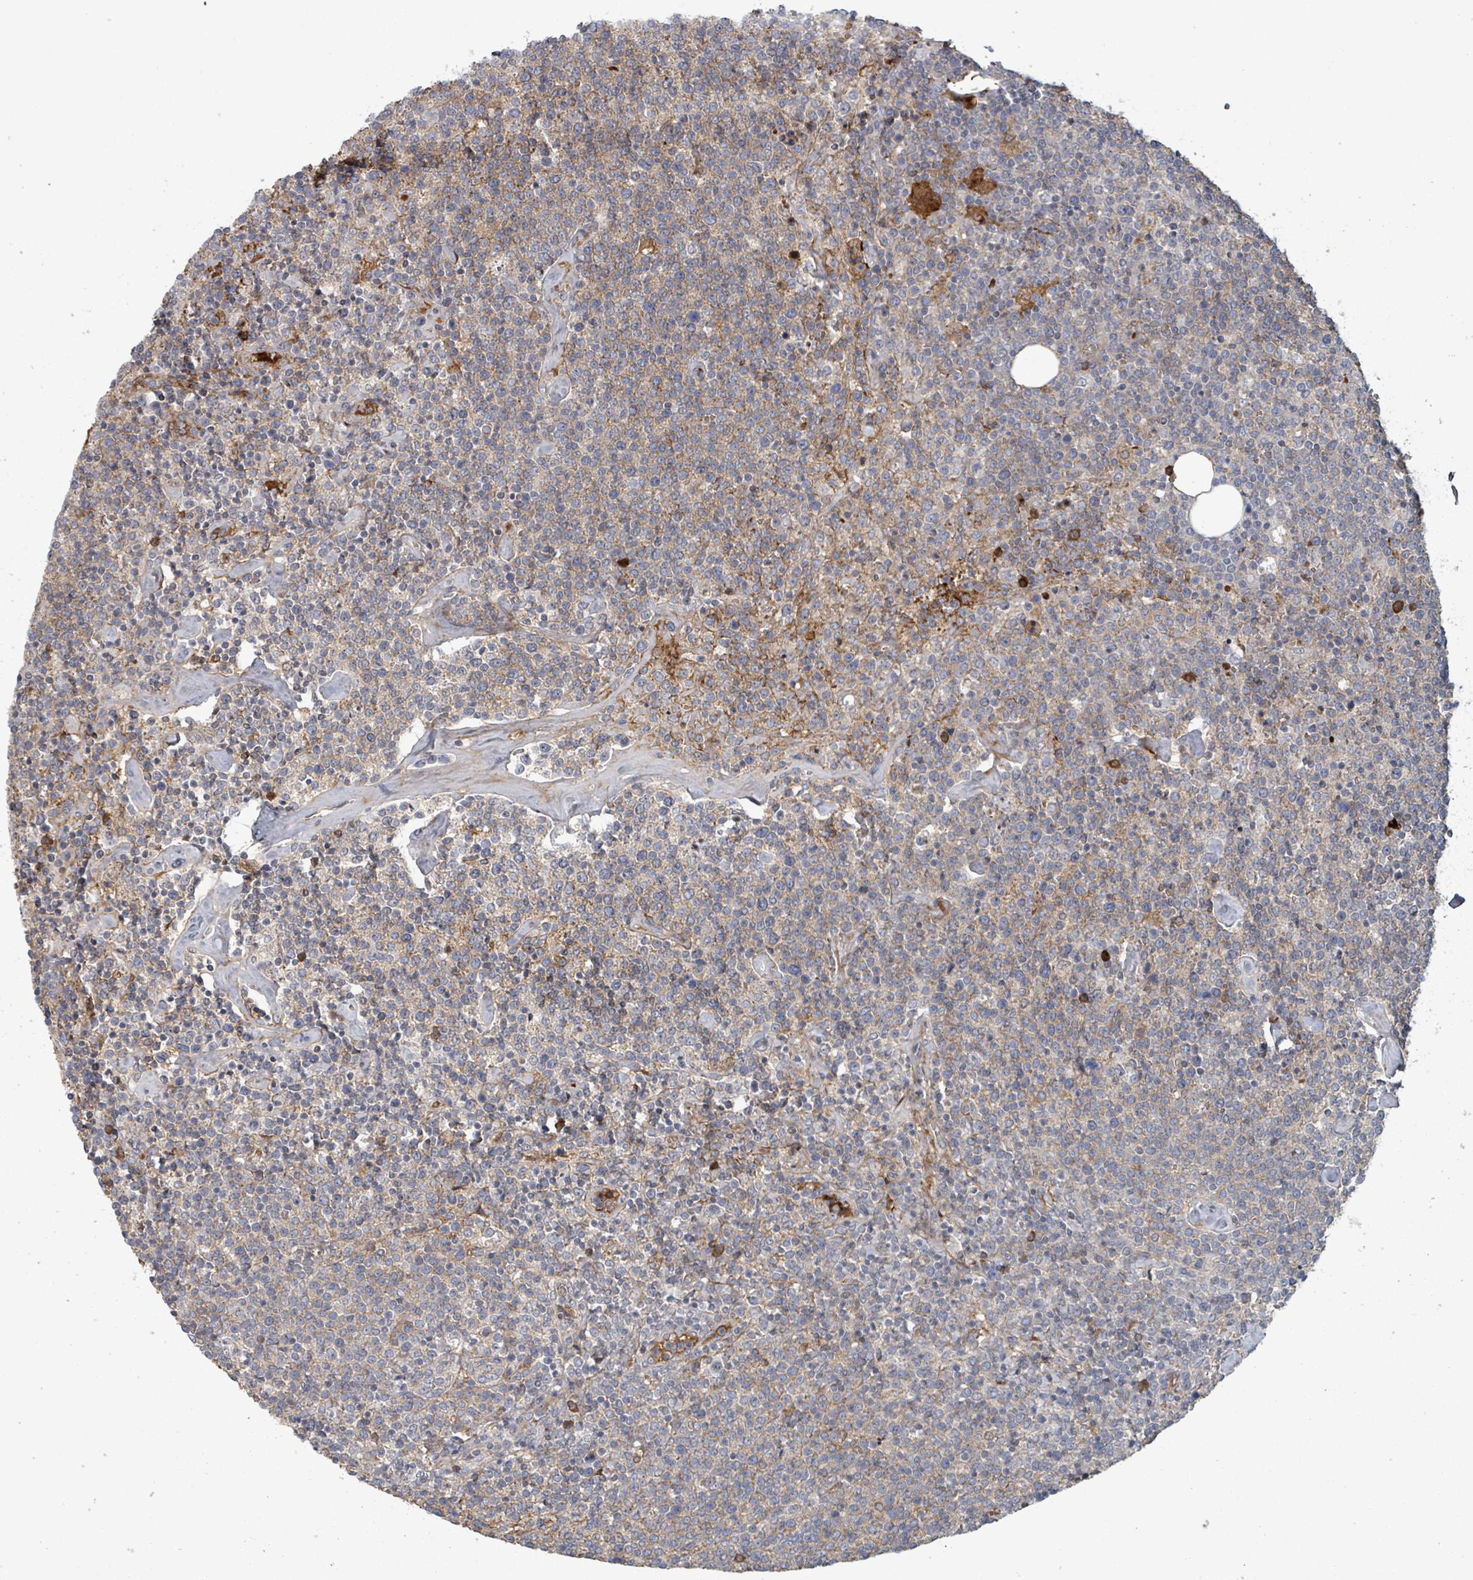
{"staining": {"intensity": "negative", "quantity": "none", "location": "none"}, "tissue": "lymphoma", "cell_type": "Tumor cells", "image_type": "cancer", "snomed": [{"axis": "morphology", "description": "Malignant lymphoma, non-Hodgkin's type, High grade"}, {"axis": "topography", "description": "Lymph node"}], "caption": "Immunohistochemical staining of high-grade malignant lymphoma, non-Hodgkin's type demonstrates no significant staining in tumor cells.", "gene": "GRM8", "patient": {"sex": "male", "age": 61}}